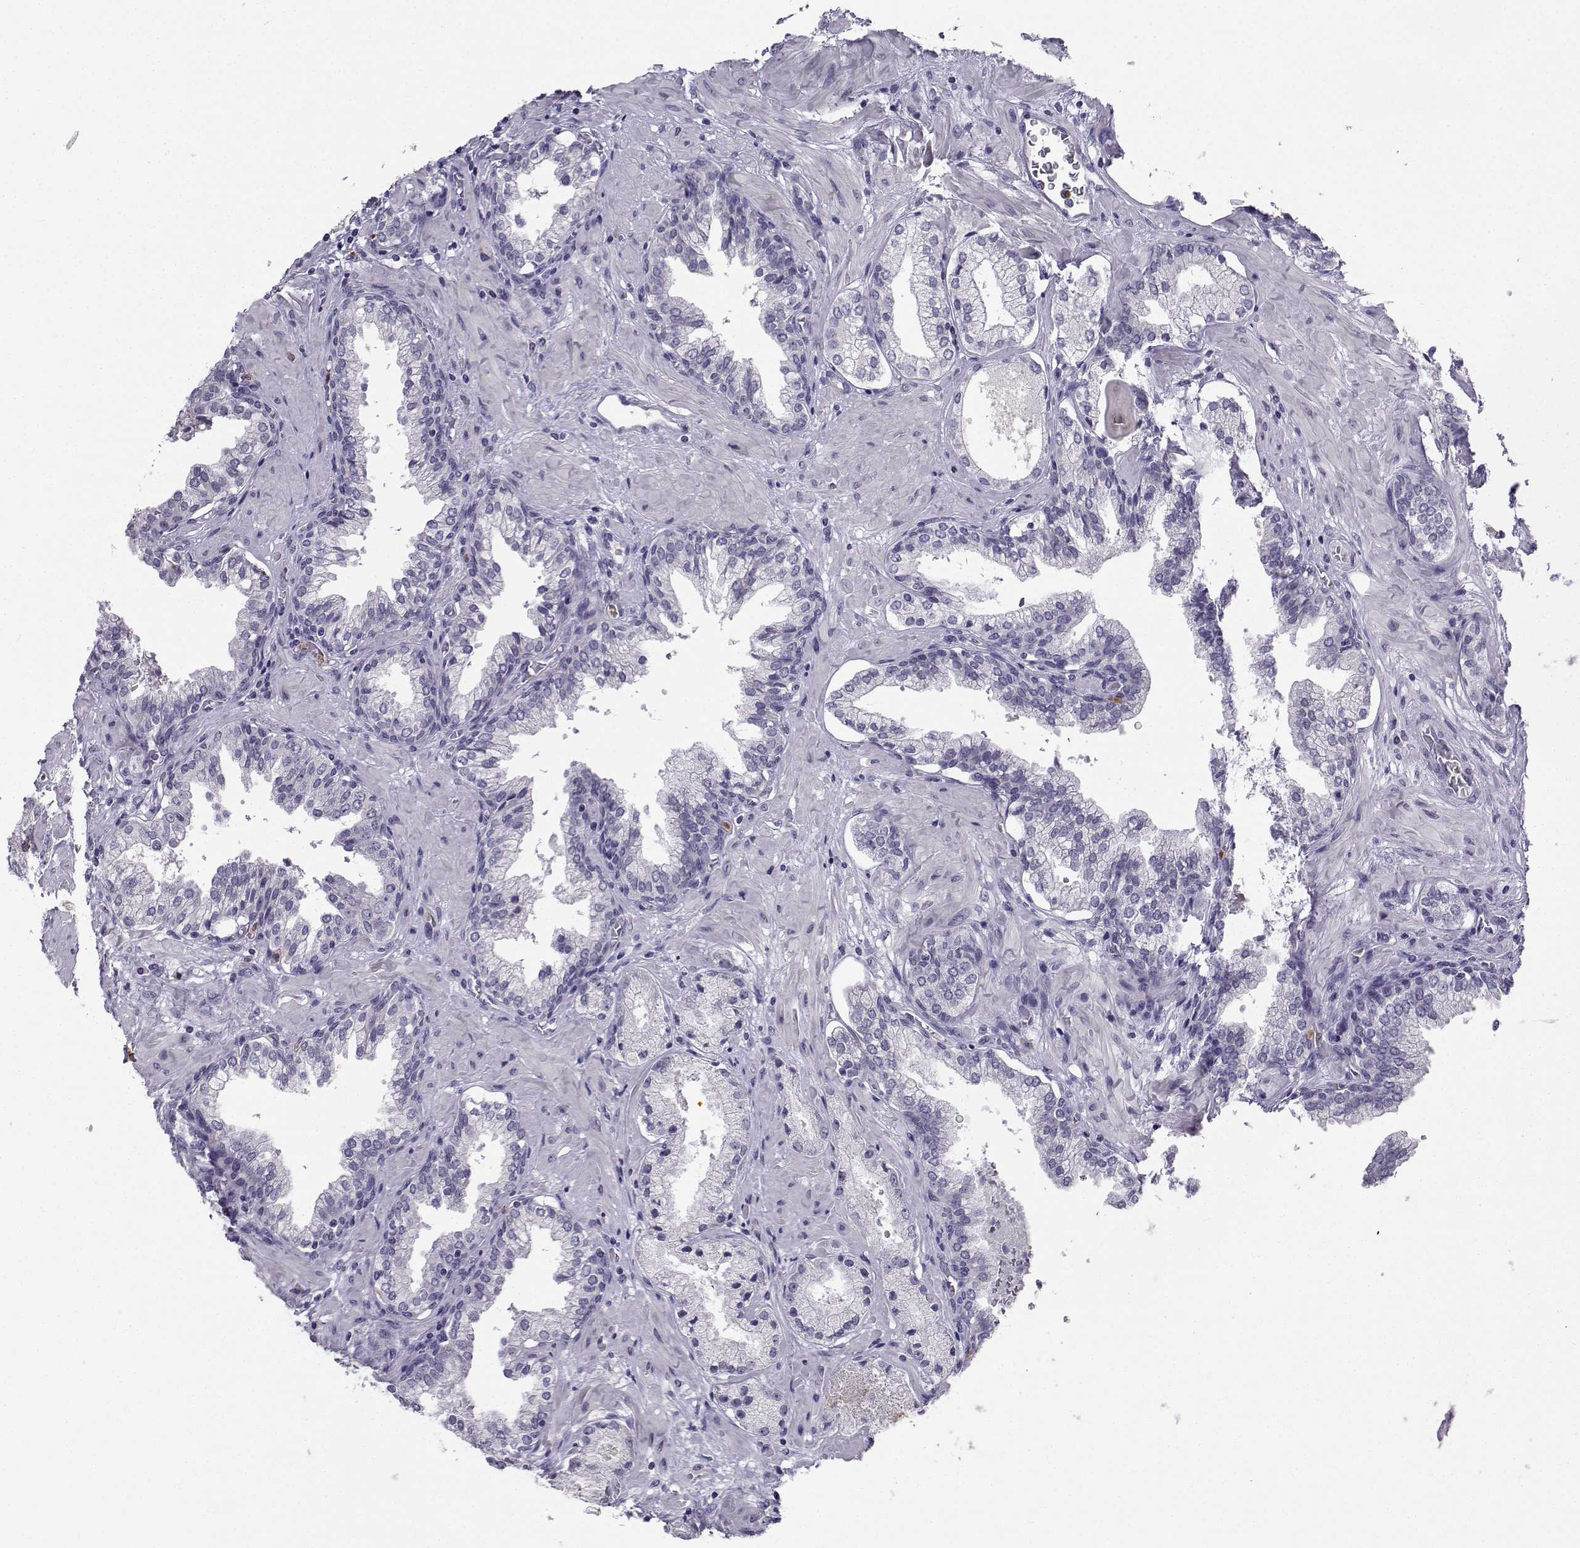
{"staining": {"intensity": "negative", "quantity": "none", "location": "none"}, "tissue": "prostate cancer", "cell_type": "Tumor cells", "image_type": "cancer", "snomed": [{"axis": "morphology", "description": "Adenocarcinoma, NOS"}, {"axis": "topography", "description": "Prostate and seminal vesicle, NOS"}, {"axis": "topography", "description": "Prostate"}], "caption": "Prostate cancer (adenocarcinoma) stained for a protein using immunohistochemistry shows no positivity tumor cells.", "gene": "CALY", "patient": {"sex": "male", "age": 44}}